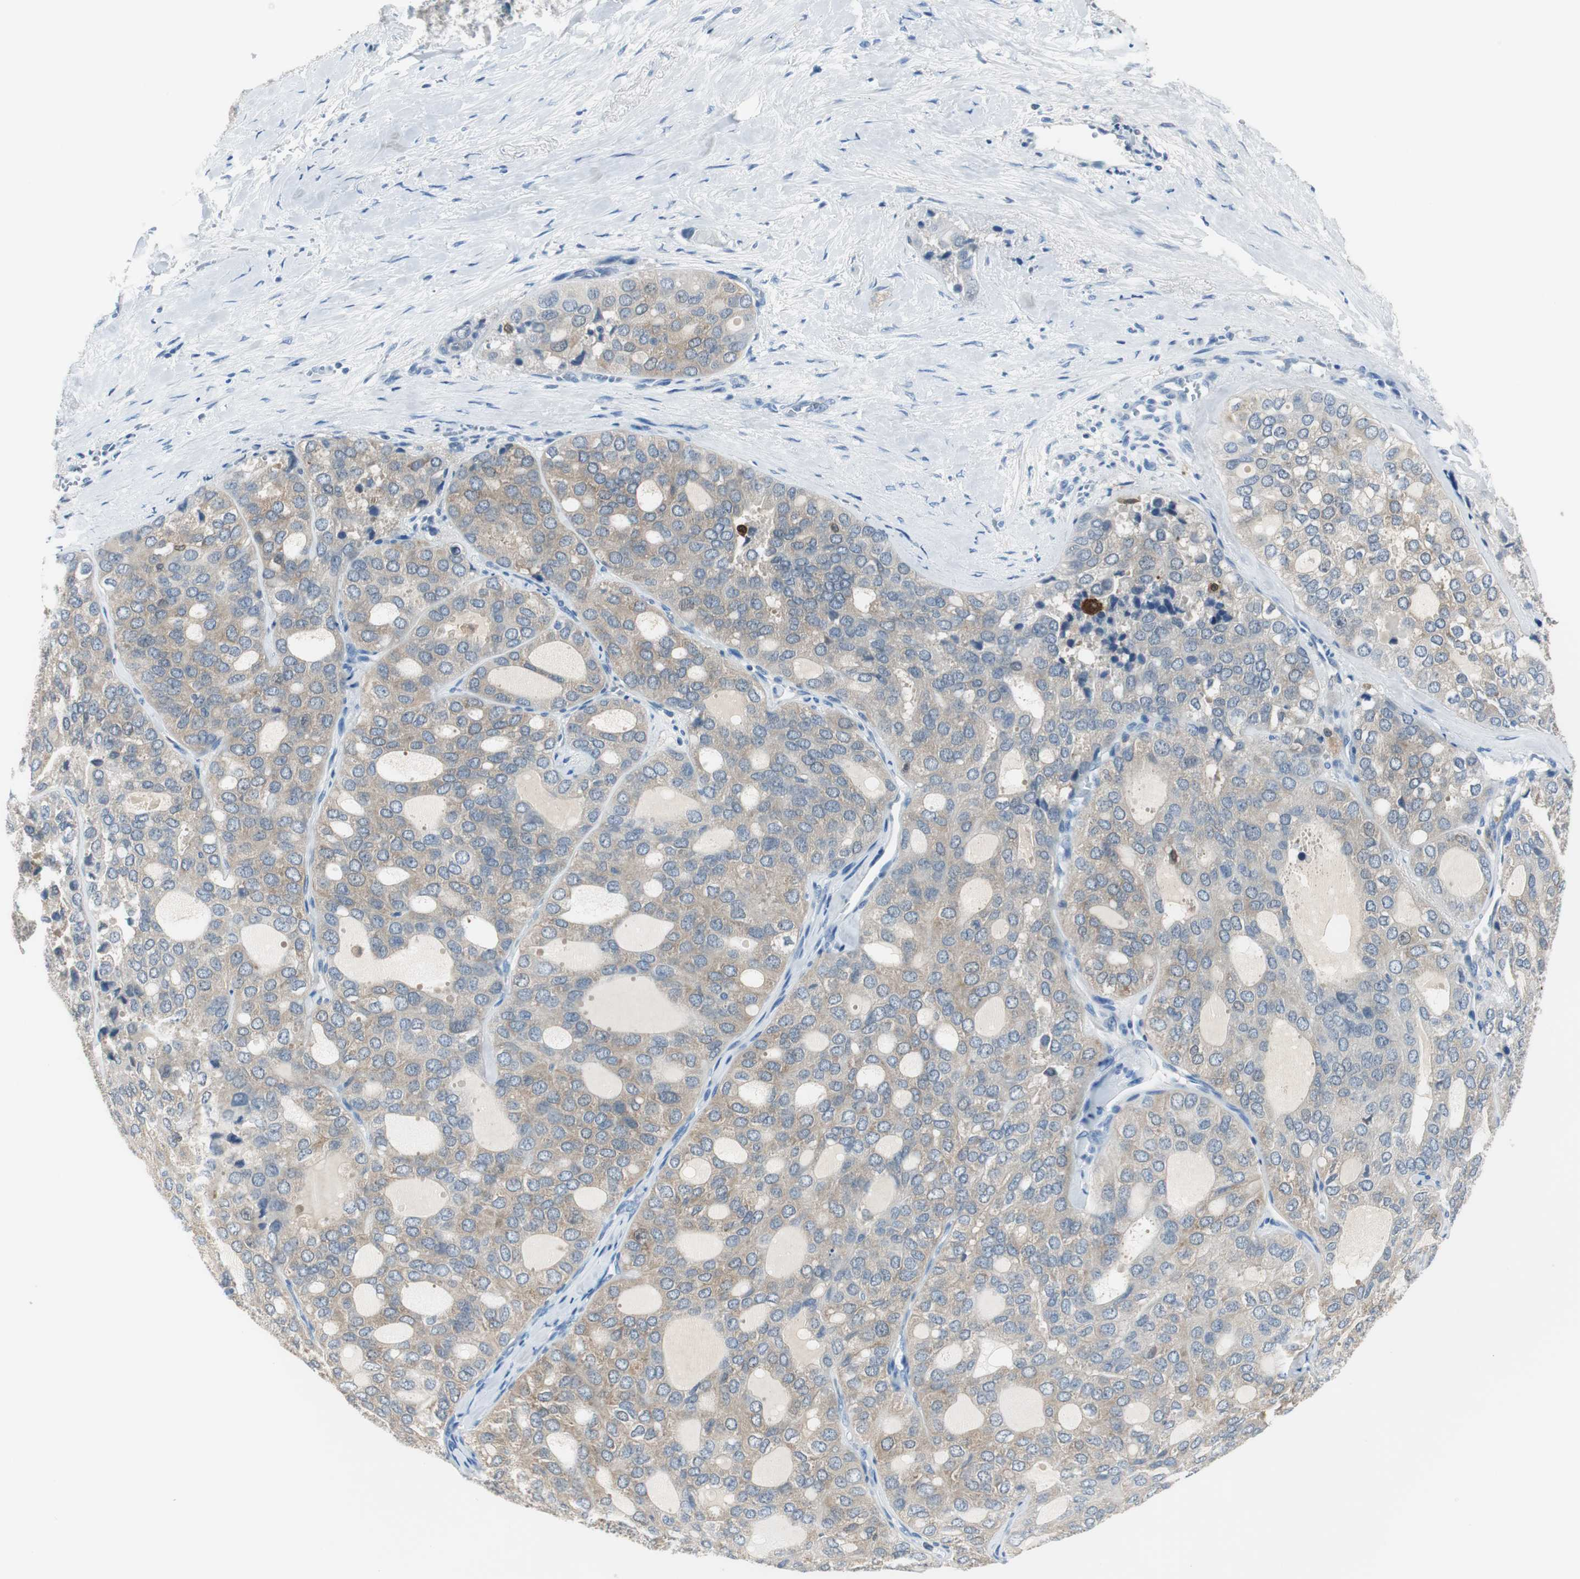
{"staining": {"intensity": "moderate", "quantity": ">75%", "location": "cytoplasmic/membranous"}, "tissue": "thyroid cancer", "cell_type": "Tumor cells", "image_type": "cancer", "snomed": [{"axis": "morphology", "description": "Follicular adenoma carcinoma, NOS"}, {"axis": "topography", "description": "Thyroid gland"}], "caption": "Thyroid cancer was stained to show a protein in brown. There is medium levels of moderate cytoplasmic/membranous expression in about >75% of tumor cells. (brown staining indicates protein expression, while blue staining denotes nuclei).", "gene": "FBP1", "patient": {"sex": "male", "age": 75}}